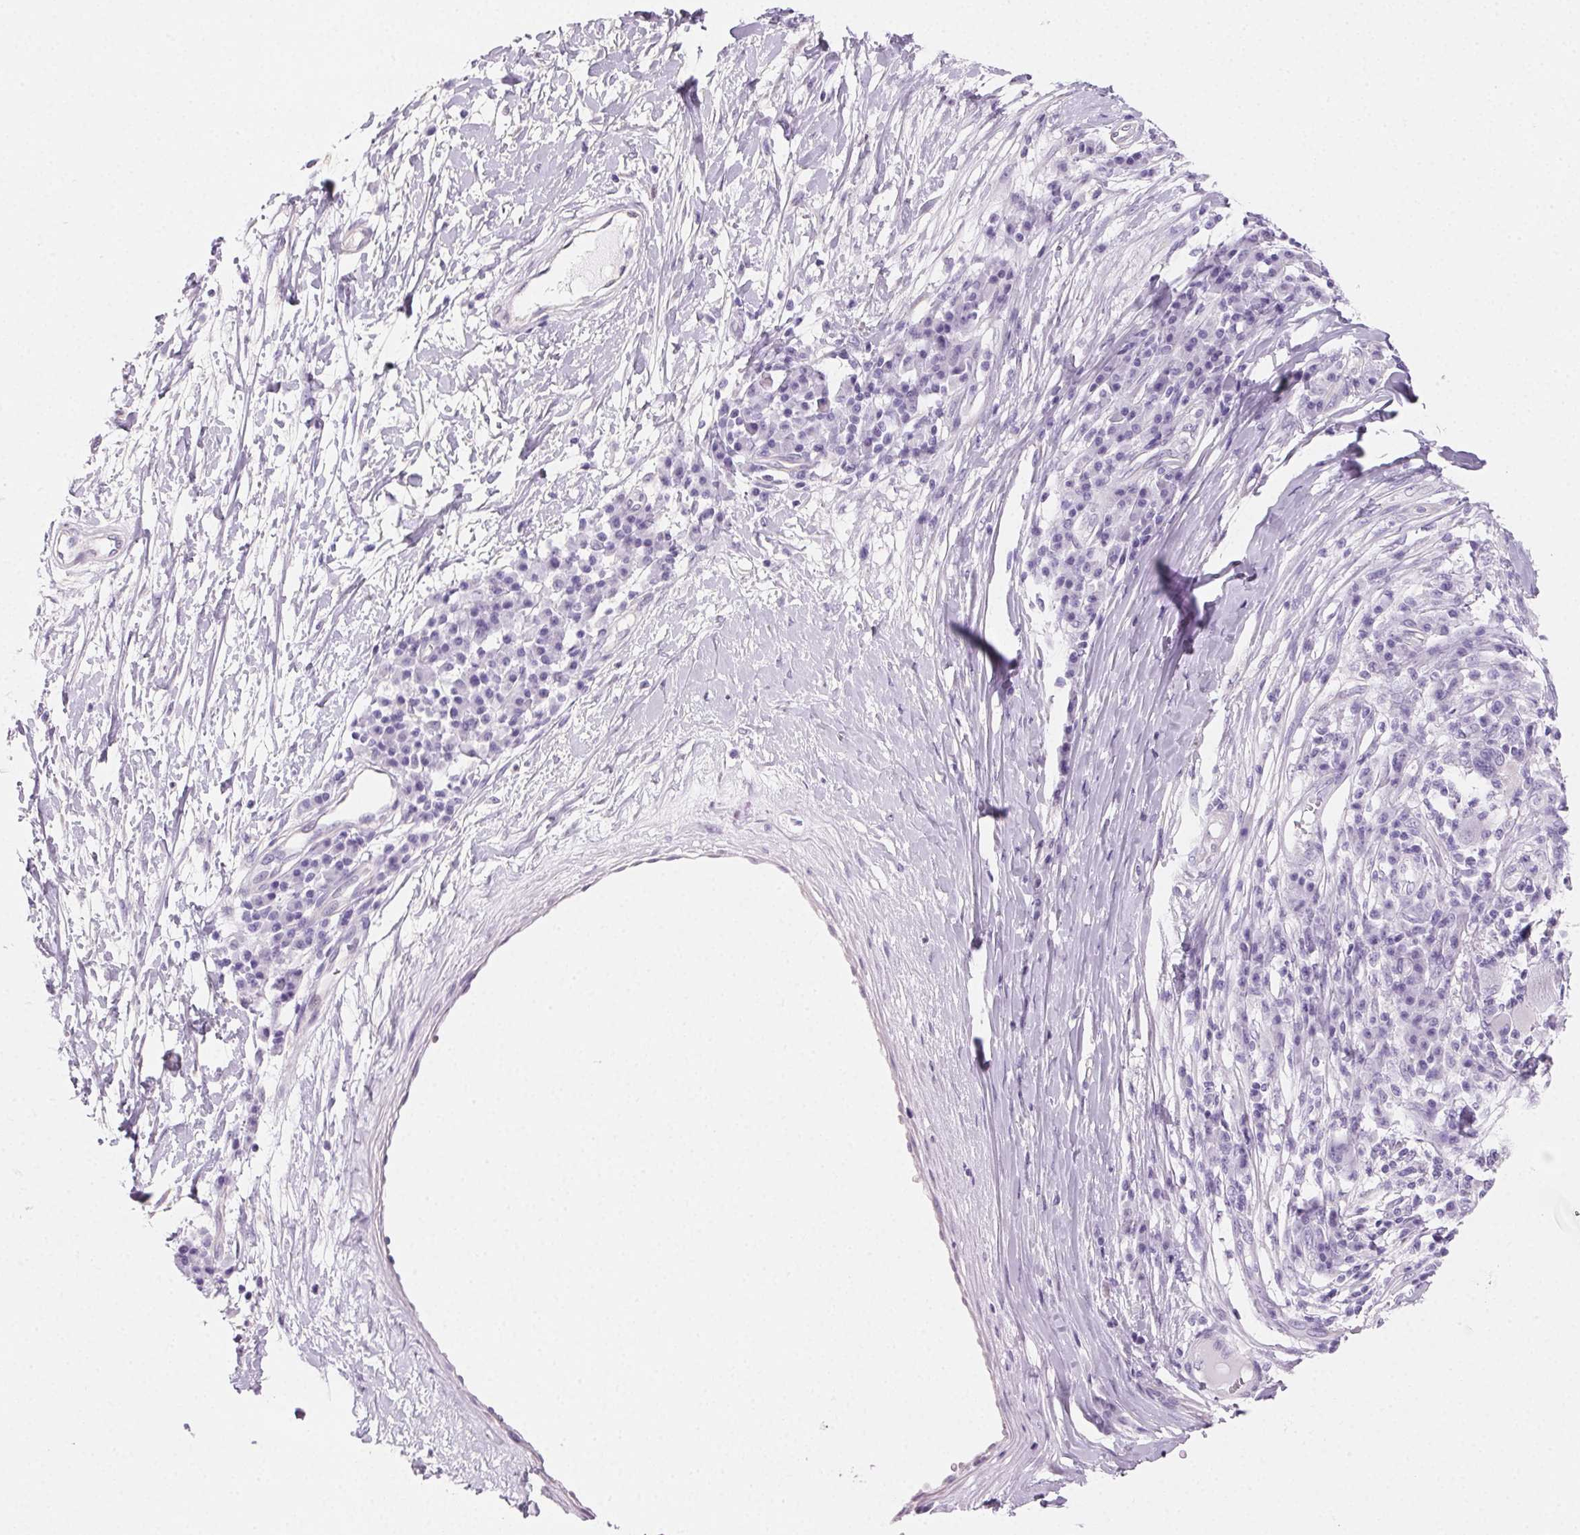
{"staining": {"intensity": "negative", "quantity": "none", "location": "none"}, "tissue": "melanoma", "cell_type": "Tumor cells", "image_type": "cancer", "snomed": [{"axis": "morphology", "description": "Malignant melanoma, NOS"}, {"axis": "topography", "description": "Skin"}], "caption": "Malignant melanoma was stained to show a protein in brown. There is no significant positivity in tumor cells.", "gene": "PRSS3", "patient": {"sex": "male", "age": 53}}